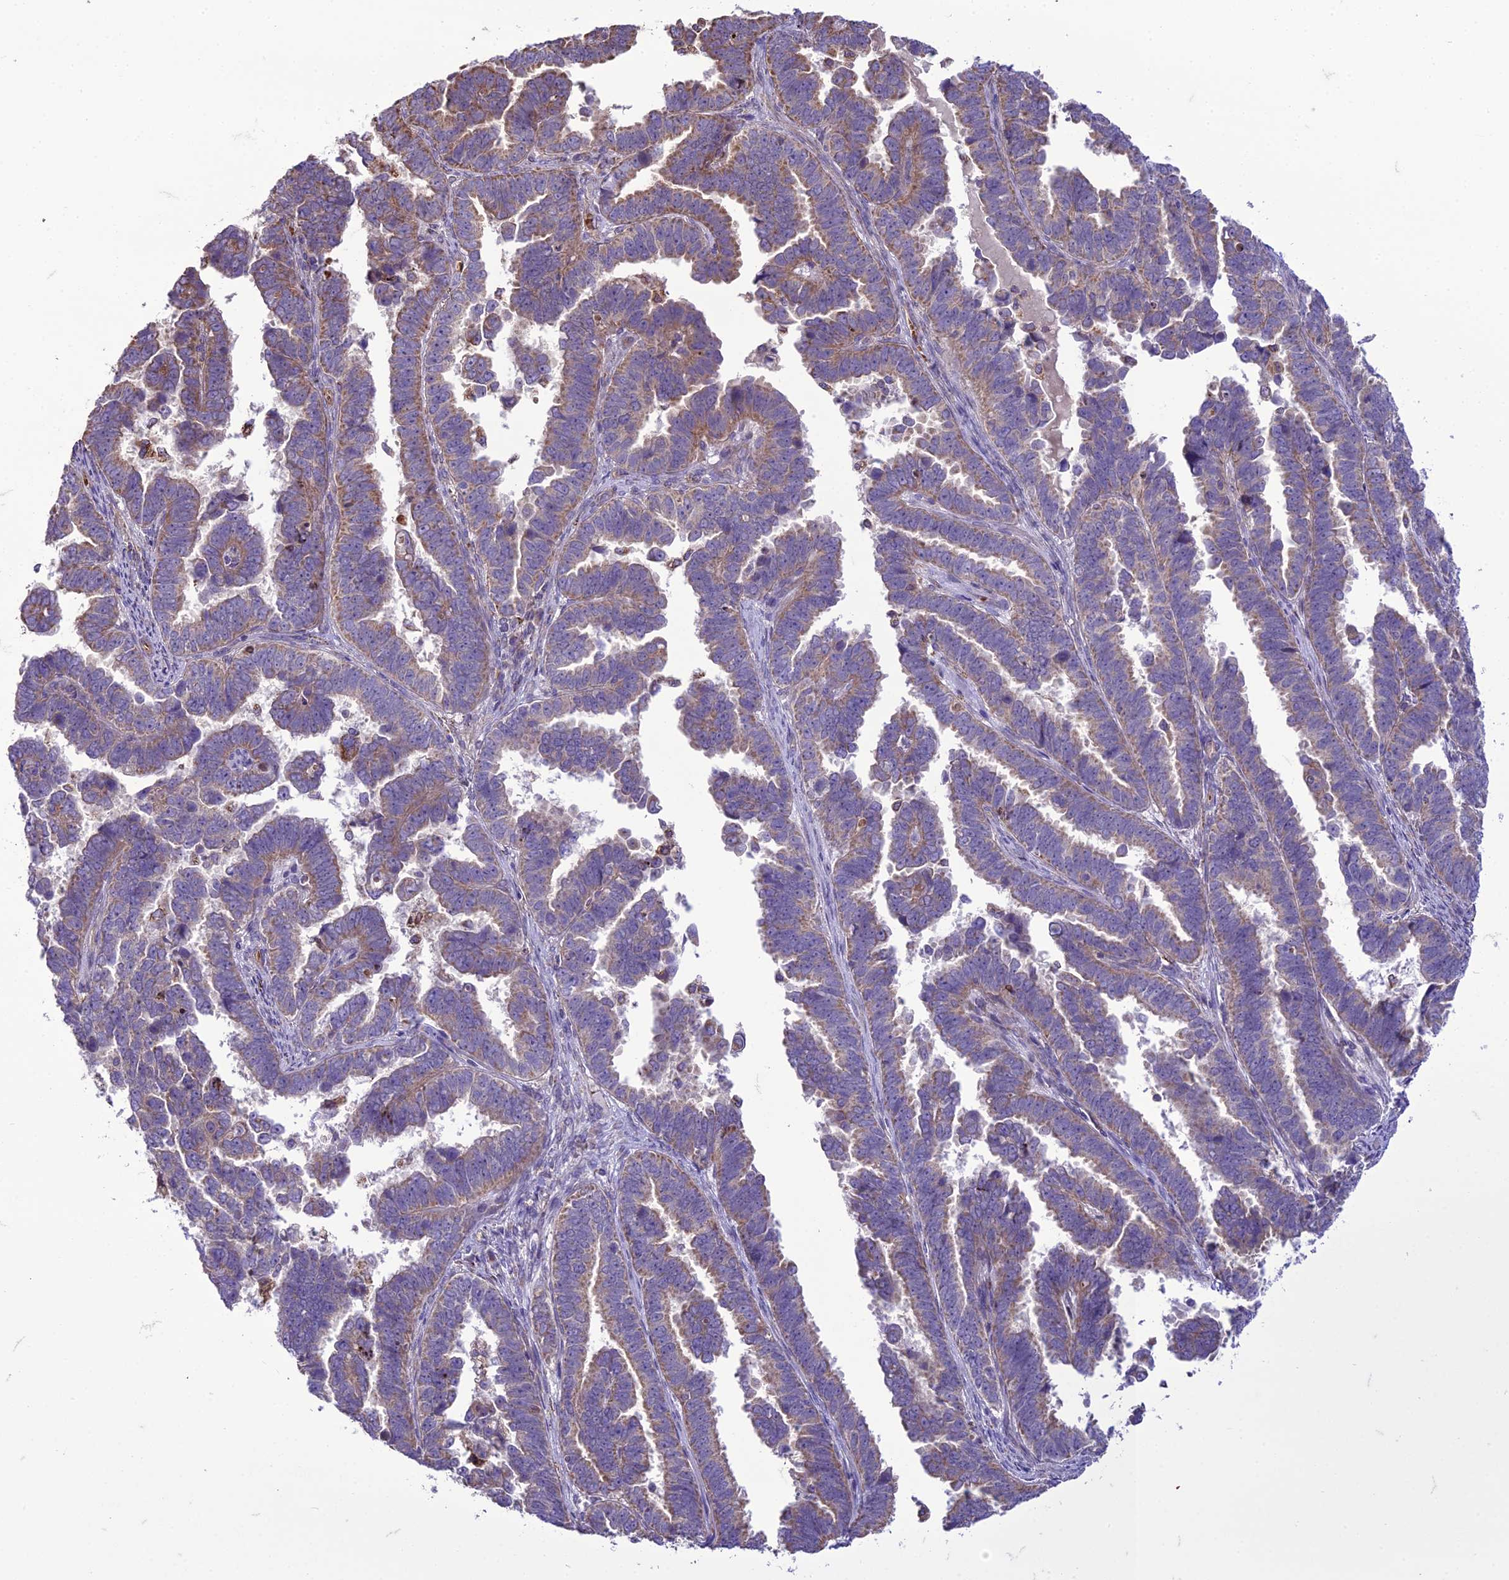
{"staining": {"intensity": "moderate", "quantity": ">75%", "location": "cytoplasmic/membranous"}, "tissue": "endometrial cancer", "cell_type": "Tumor cells", "image_type": "cancer", "snomed": [{"axis": "morphology", "description": "Adenocarcinoma, NOS"}, {"axis": "topography", "description": "Endometrium"}], "caption": "Immunohistochemistry histopathology image of endometrial cancer stained for a protein (brown), which displays medium levels of moderate cytoplasmic/membranous staining in approximately >75% of tumor cells.", "gene": "TBC1D24", "patient": {"sex": "female", "age": 75}}